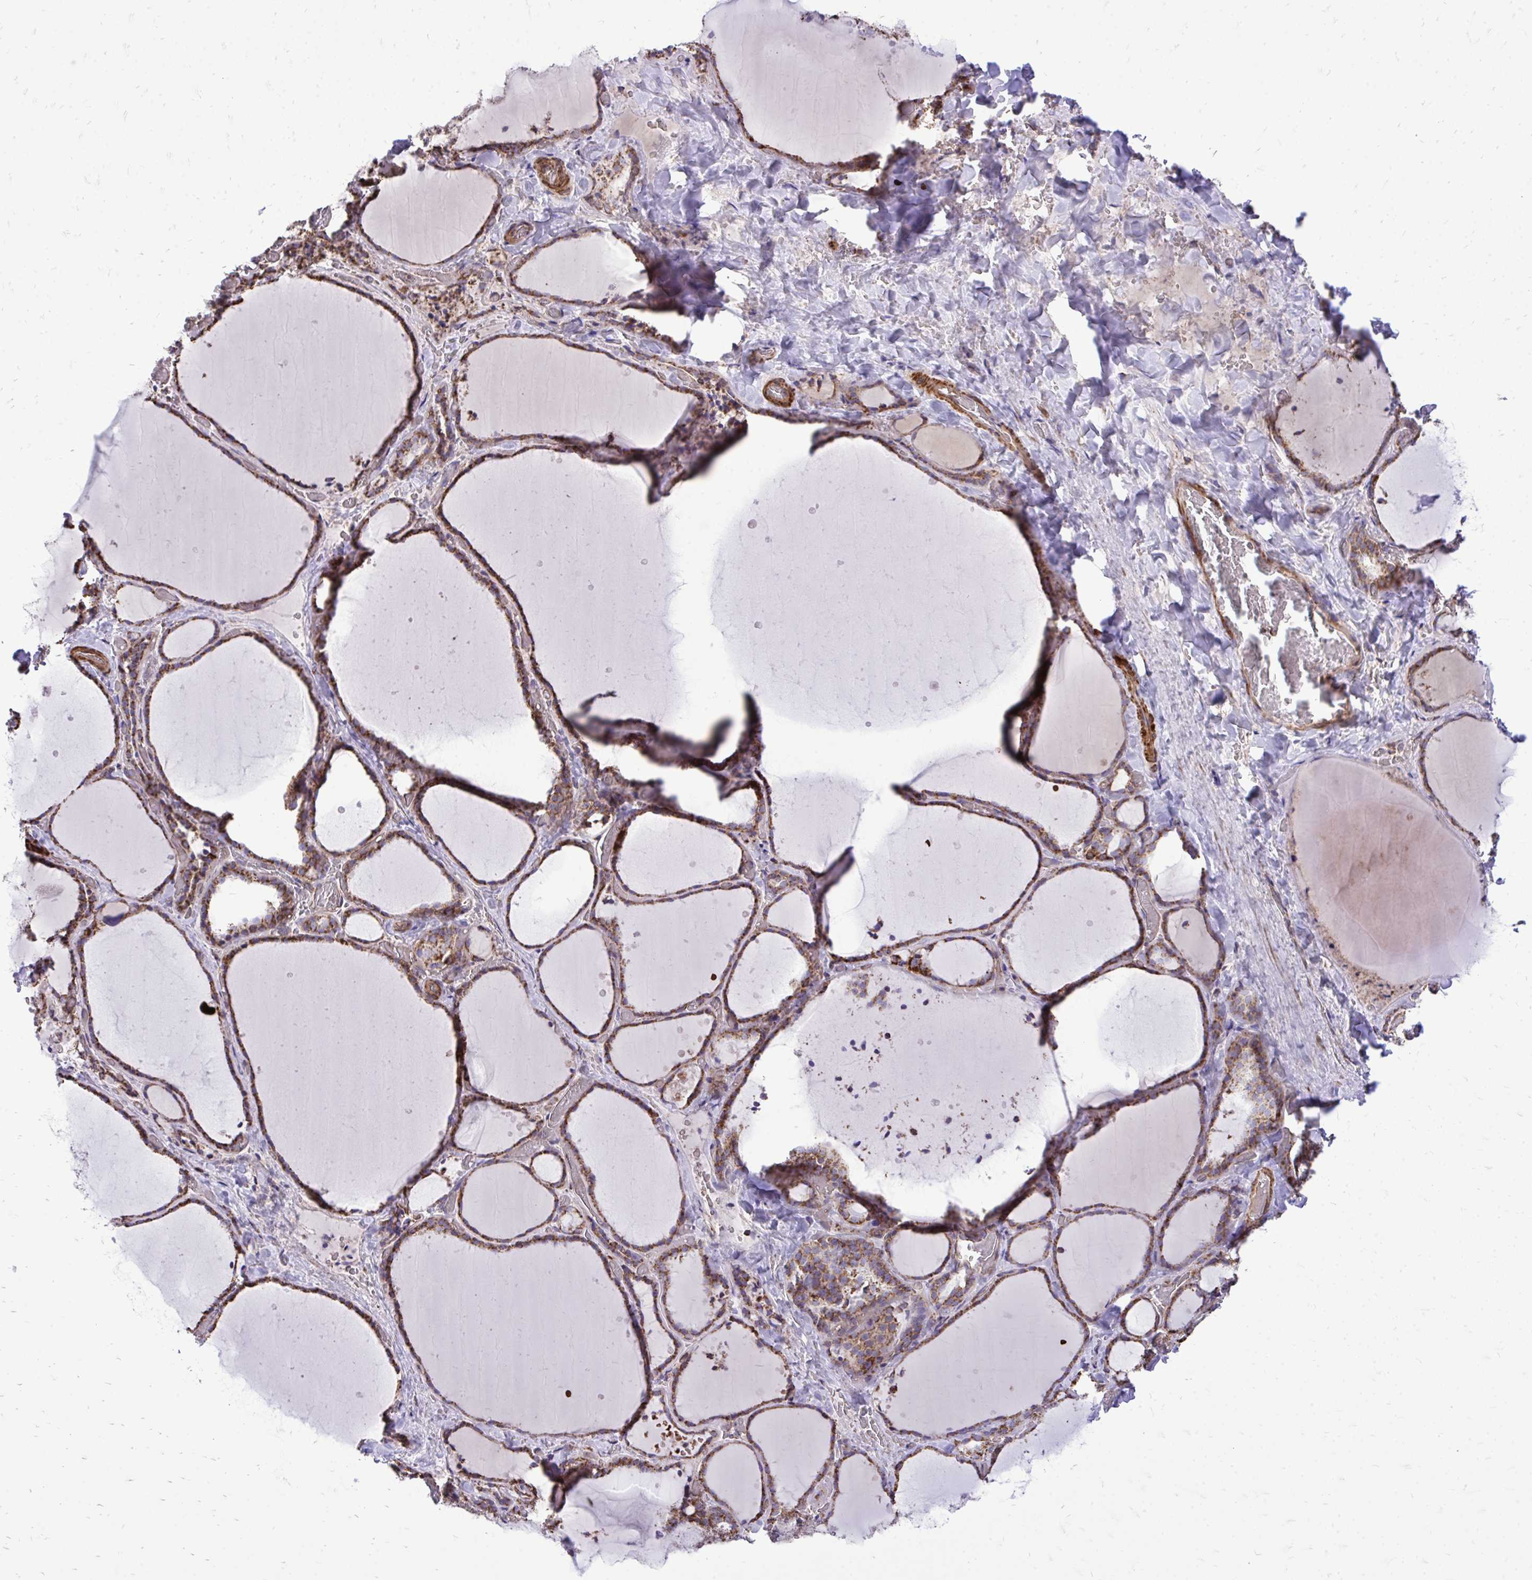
{"staining": {"intensity": "moderate", "quantity": ">75%", "location": "cytoplasmic/membranous"}, "tissue": "thyroid gland", "cell_type": "Glandular cells", "image_type": "normal", "snomed": [{"axis": "morphology", "description": "Normal tissue, NOS"}, {"axis": "topography", "description": "Thyroid gland"}], "caption": "IHC of normal thyroid gland reveals medium levels of moderate cytoplasmic/membranous expression in approximately >75% of glandular cells.", "gene": "UBE2C", "patient": {"sex": "female", "age": 36}}